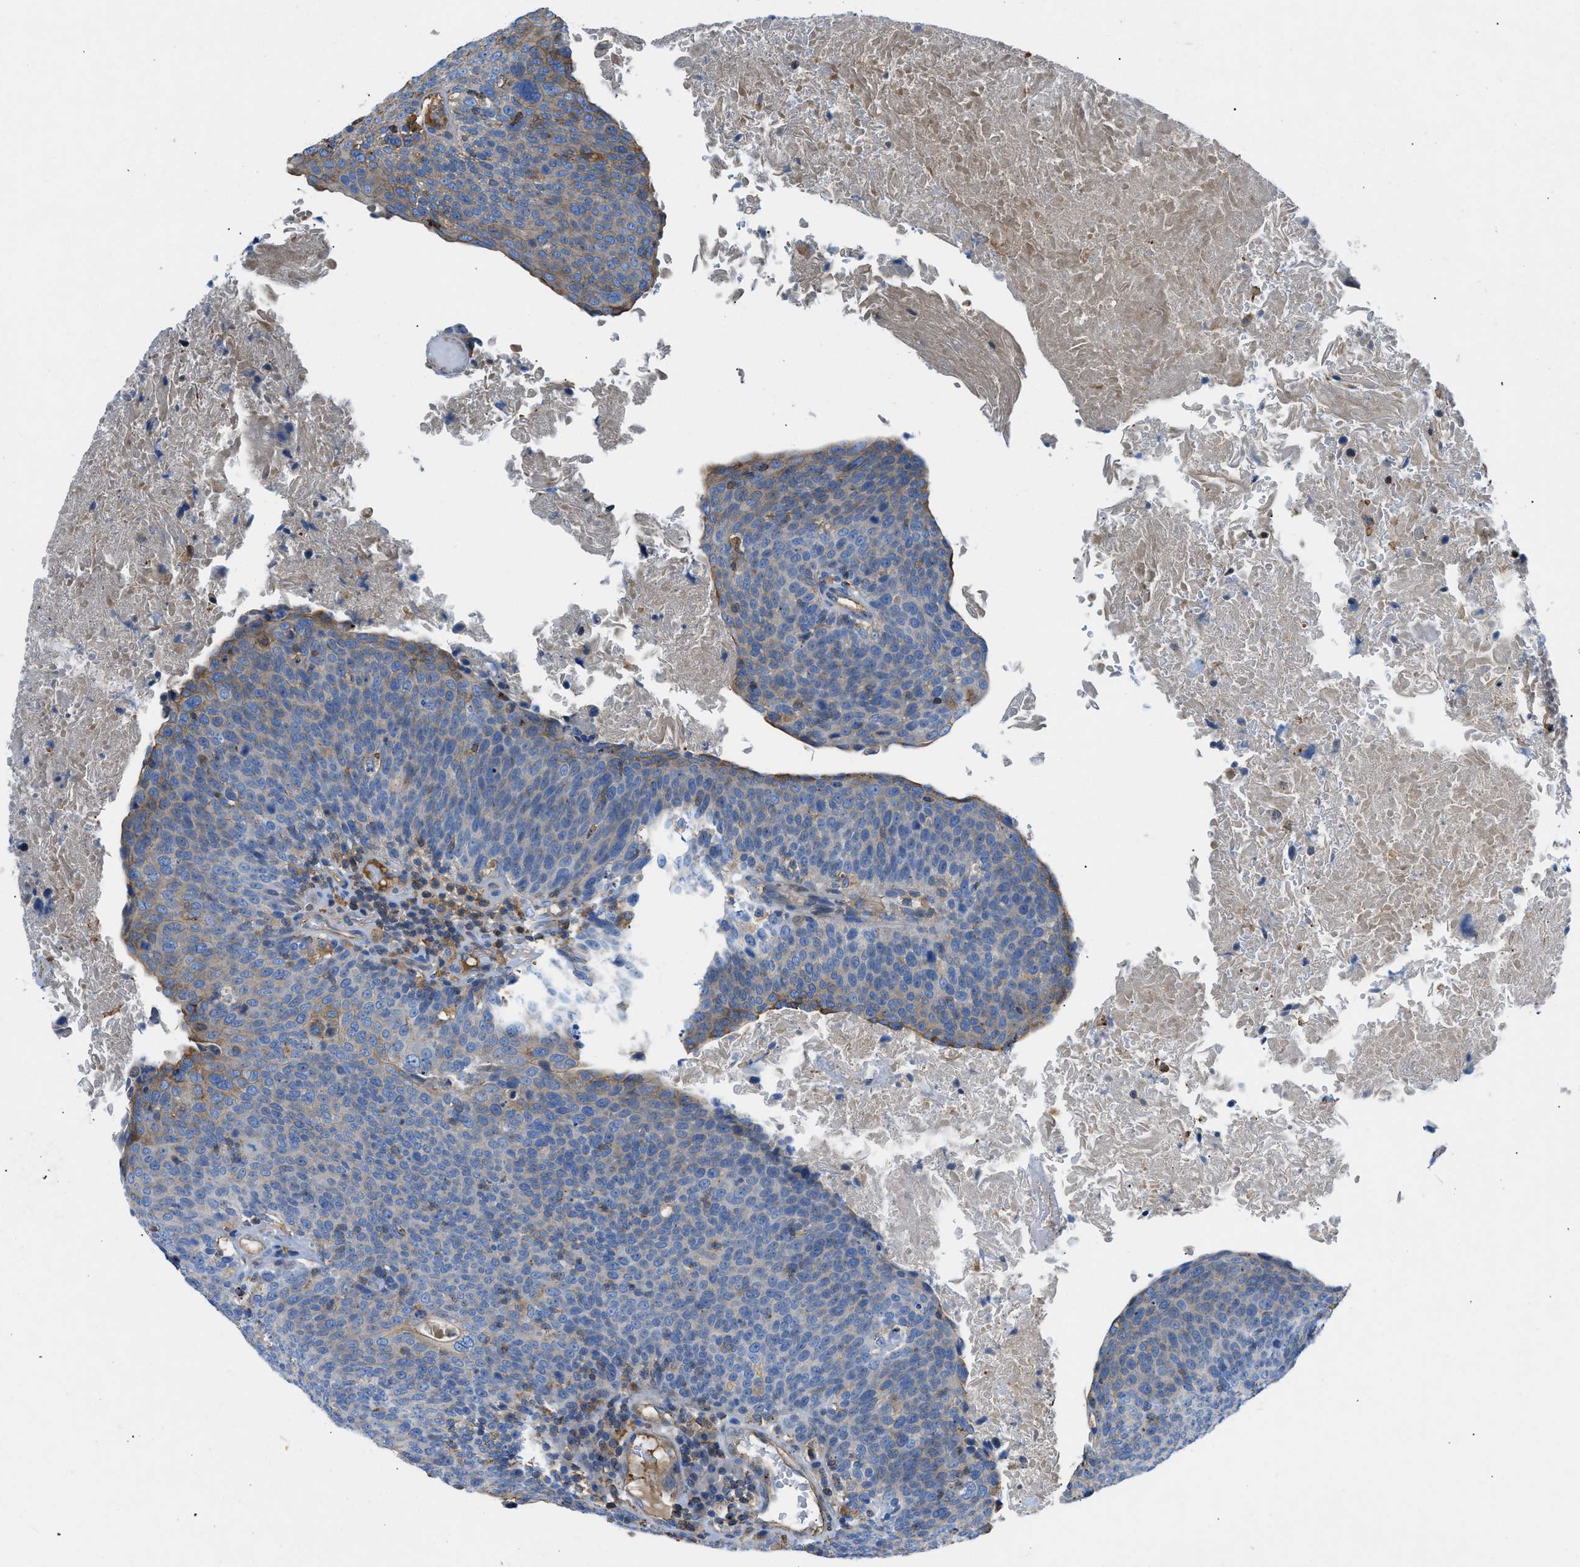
{"staining": {"intensity": "moderate", "quantity": "<25%", "location": "cytoplasmic/membranous"}, "tissue": "head and neck cancer", "cell_type": "Tumor cells", "image_type": "cancer", "snomed": [{"axis": "morphology", "description": "Squamous cell carcinoma, NOS"}, {"axis": "morphology", "description": "Squamous cell carcinoma, metastatic, NOS"}, {"axis": "topography", "description": "Lymph node"}, {"axis": "topography", "description": "Head-Neck"}], "caption": "IHC image of neoplastic tissue: human head and neck cancer stained using immunohistochemistry reveals low levels of moderate protein expression localized specifically in the cytoplasmic/membranous of tumor cells, appearing as a cytoplasmic/membranous brown color.", "gene": "ATP6V0D1", "patient": {"sex": "male", "age": 62}}